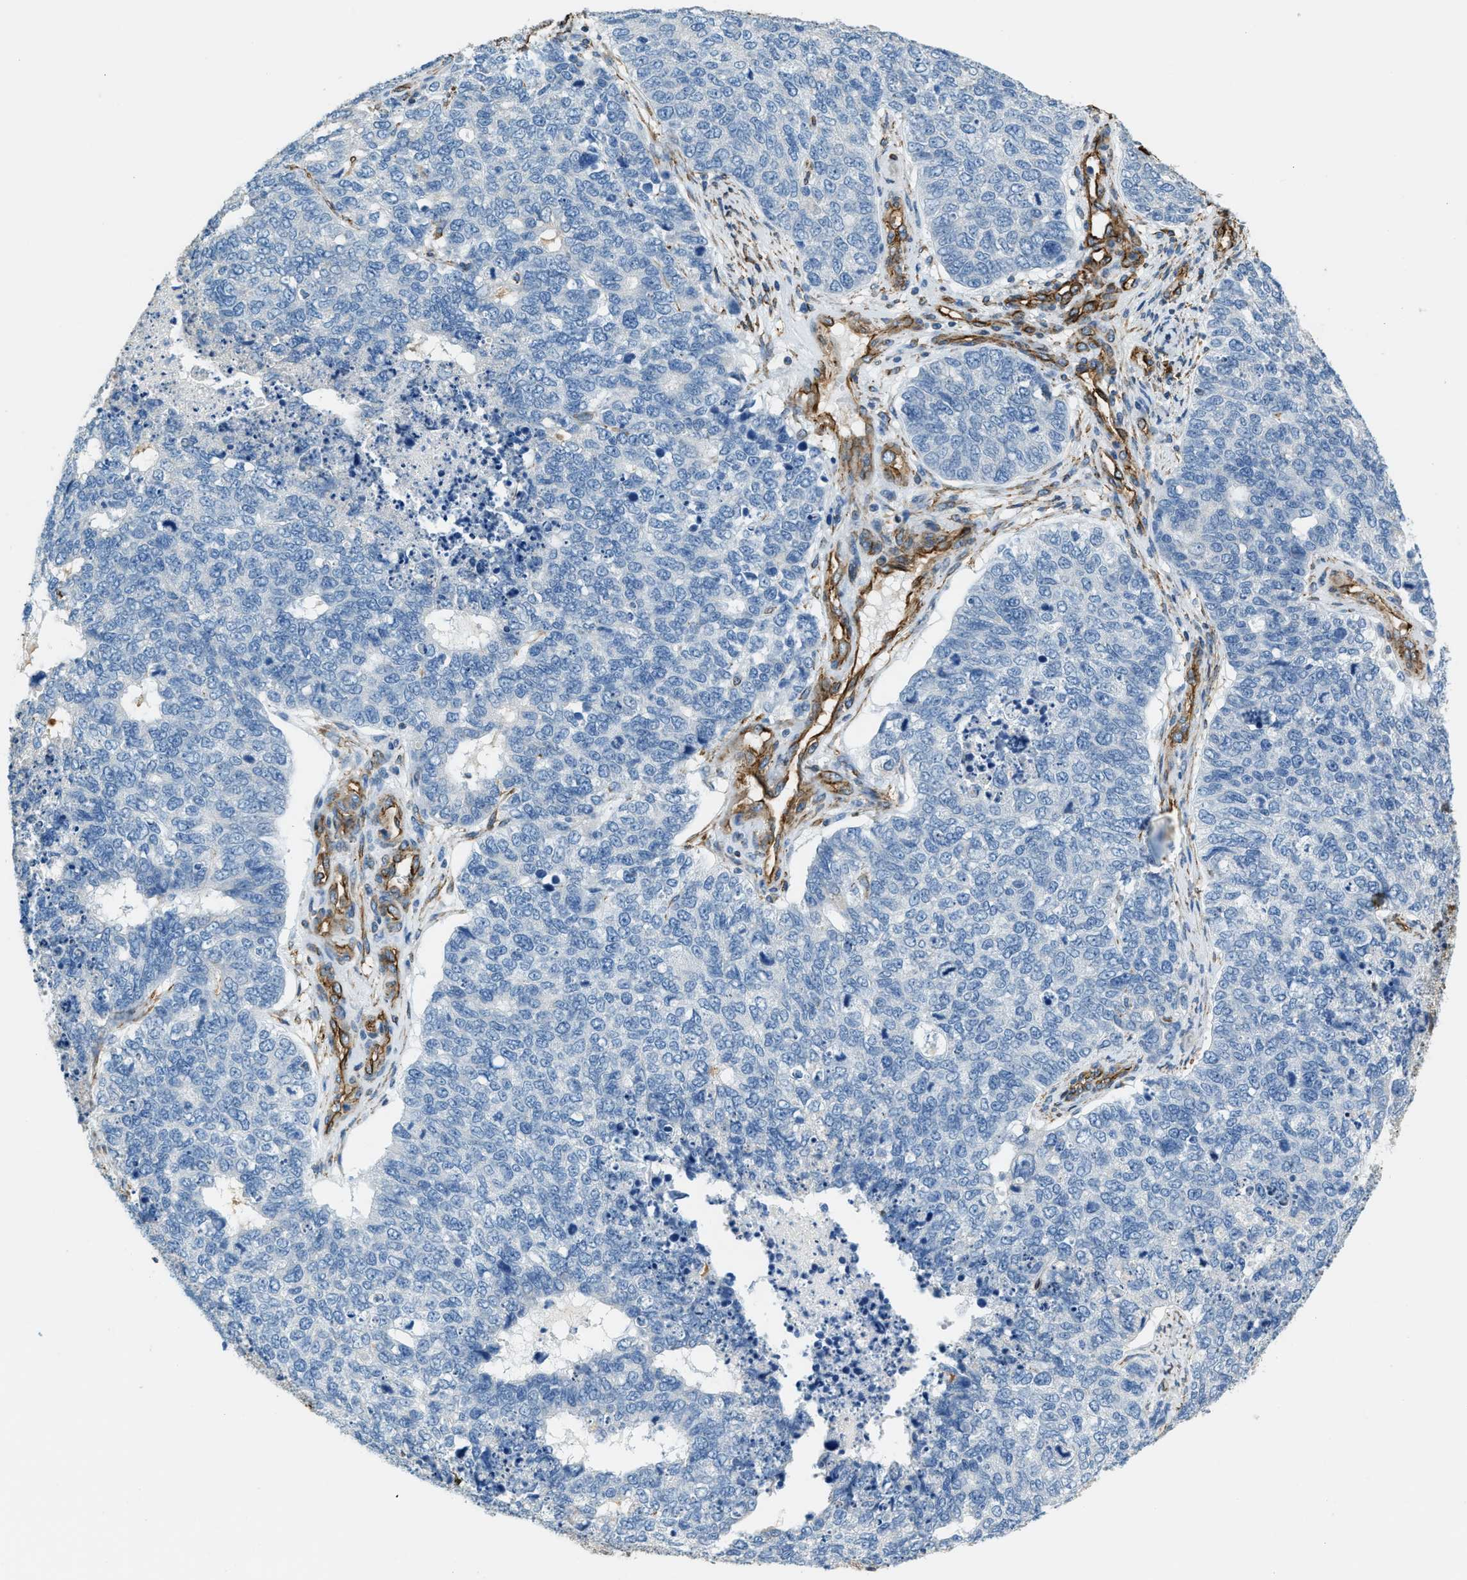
{"staining": {"intensity": "negative", "quantity": "none", "location": "none"}, "tissue": "cervical cancer", "cell_type": "Tumor cells", "image_type": "cancer", "snomed": [{"axis": "morphology", "description": "Squamous cell carcinoma, NOS"}, {"axis": "topography", "description": "Cervix"}], "caption": "High power microscopy histopathology image of an immunohistochemistry histopathology image of squamous cell carcinoma (cervical), revealing no significant expression in tumor cells.", "gene": "TMEM43", "patient": {"sex": "female", "age": 63}}